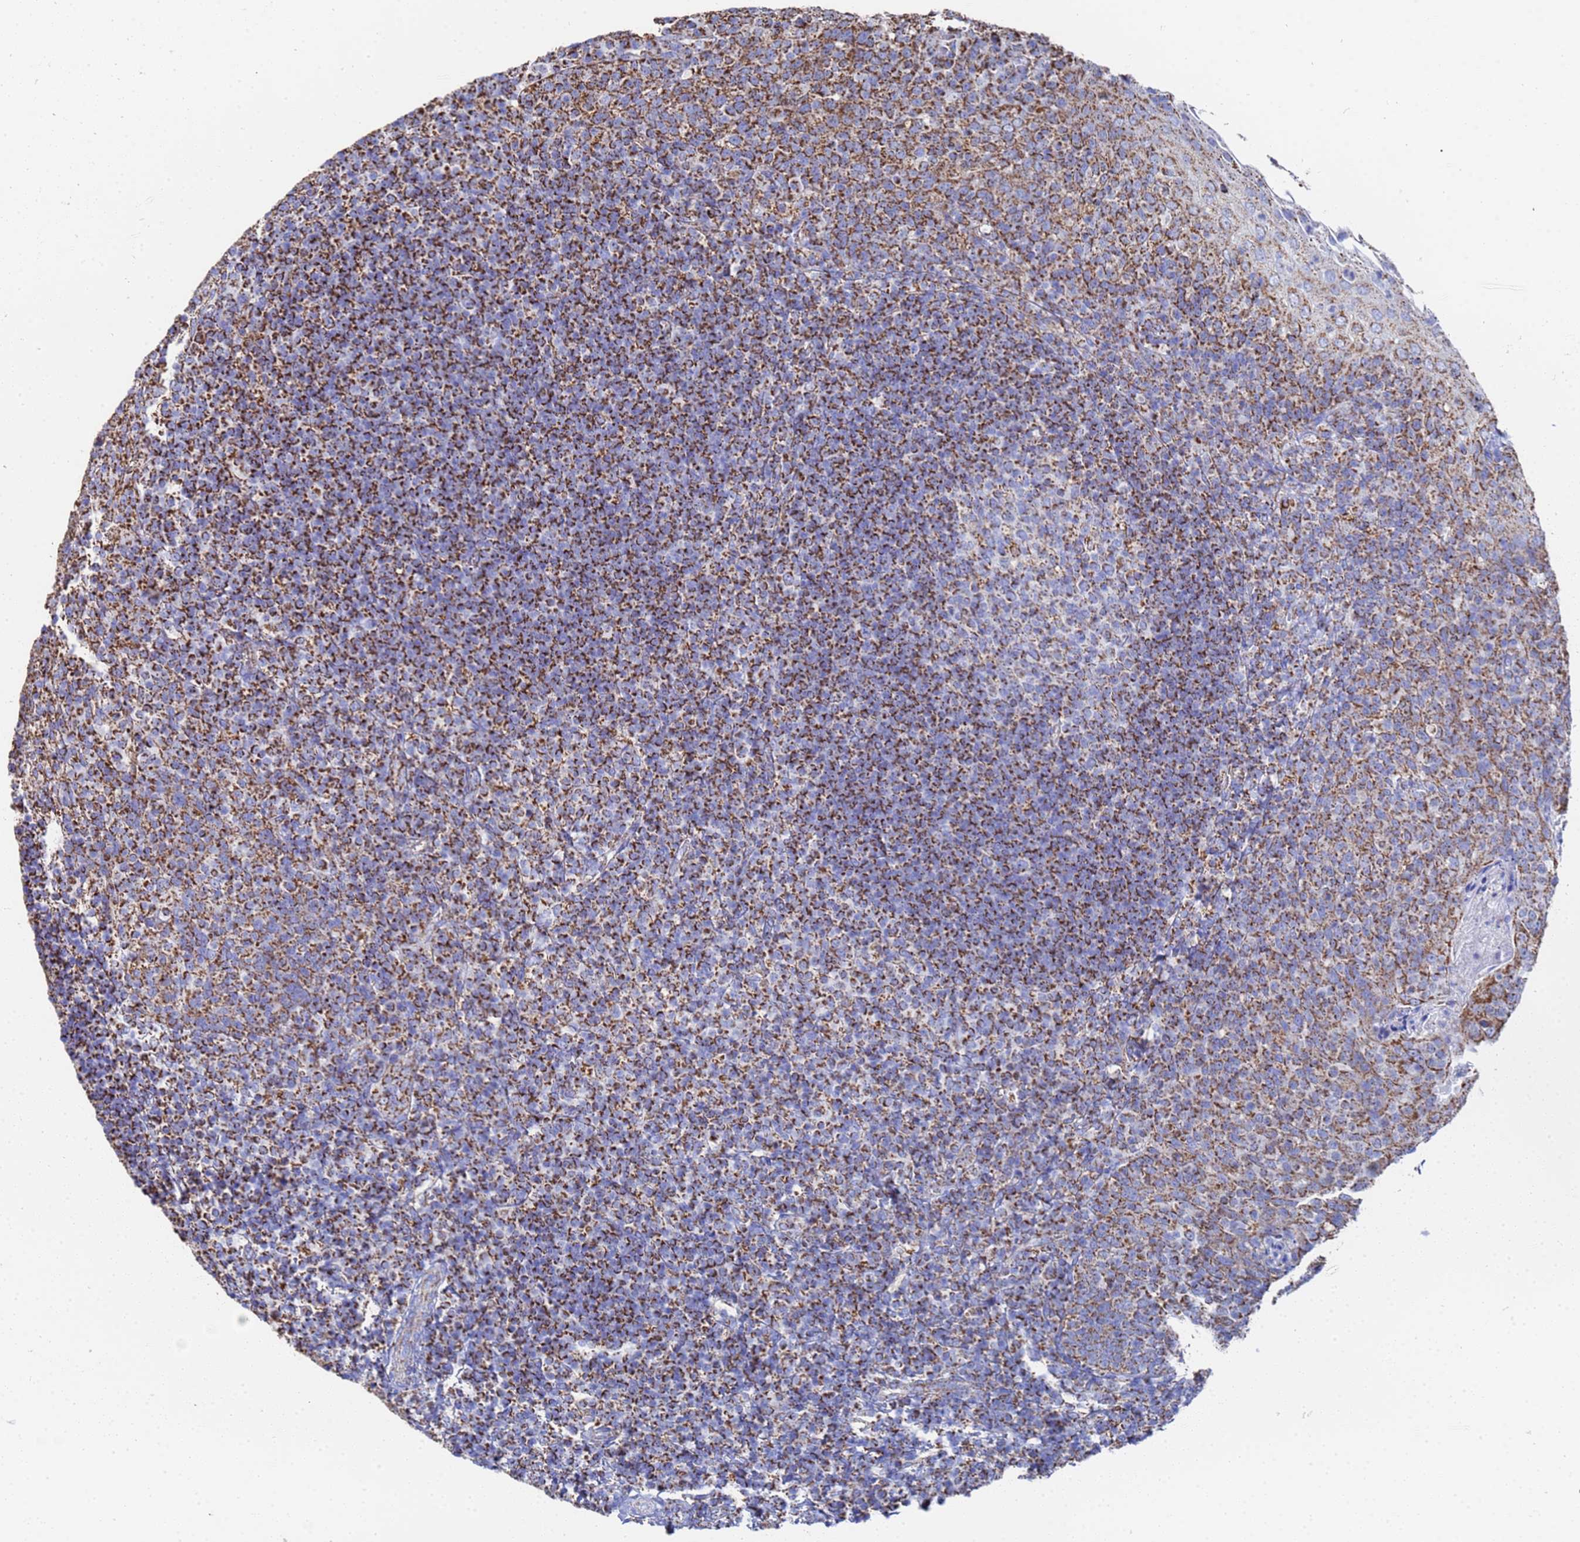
{"staining": {"intensity": "moderate", "quantity": "25%-75%", "location": "cytoplasmic/membranous"}, "tissue": "tonsil", "cell_type": "Germinal center cells", "image_type": "normal", "snomed": [{"axis": "morphology", "description": "Normal tissue, NOS"}, {"axis": "topography", "description": "Tonsil"}], "caption": "About 25%-75% of germinal center cells in unremarkable tonsil demonstrate moderate cytoplasmic/membranous protein positivity as visualized by brown immunohistochemical staining.", "gene": "GLUD1", "patient": {"sex": "female", "age": 10}}